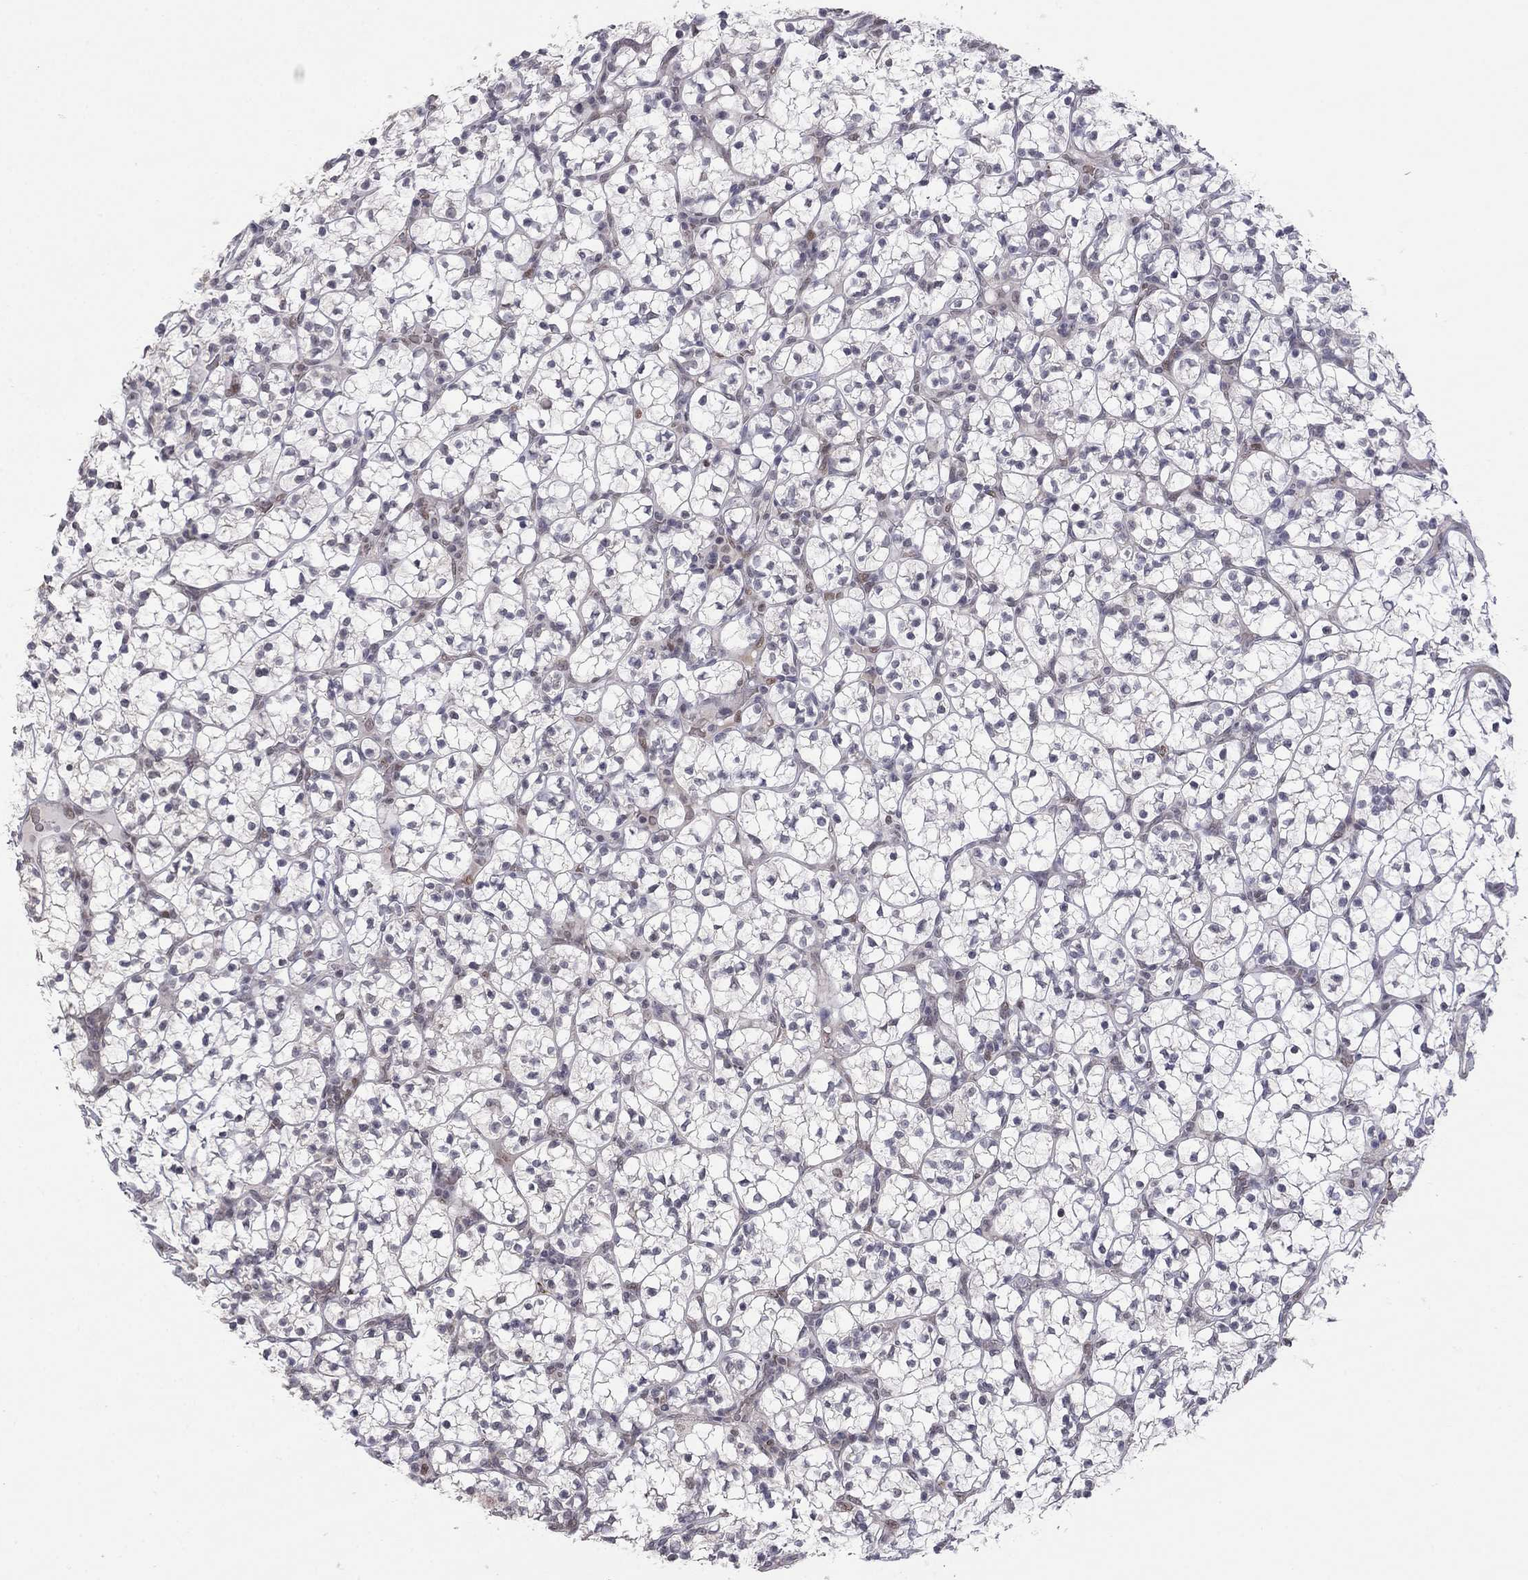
{"staining": {"intensity": "negative", "quantity": "none", "location": "none"}, "tissue": "renal cancer", "cell_type": "Tumor cells", "image_type": "cancer", "snomed": [{"axis": "morphology", "description": "Adenocarcinoma, NOS"}, {"axis": "topography", "description": "Kidney"}], "caption": "This is a micrograph of immunohistochemistry (IHC) staining of renal cancer (adenocarcinoma), which shows no positivity in tumor cells.", "gene": "MC3R", "patient": {"sex": "female", "age": 89}}